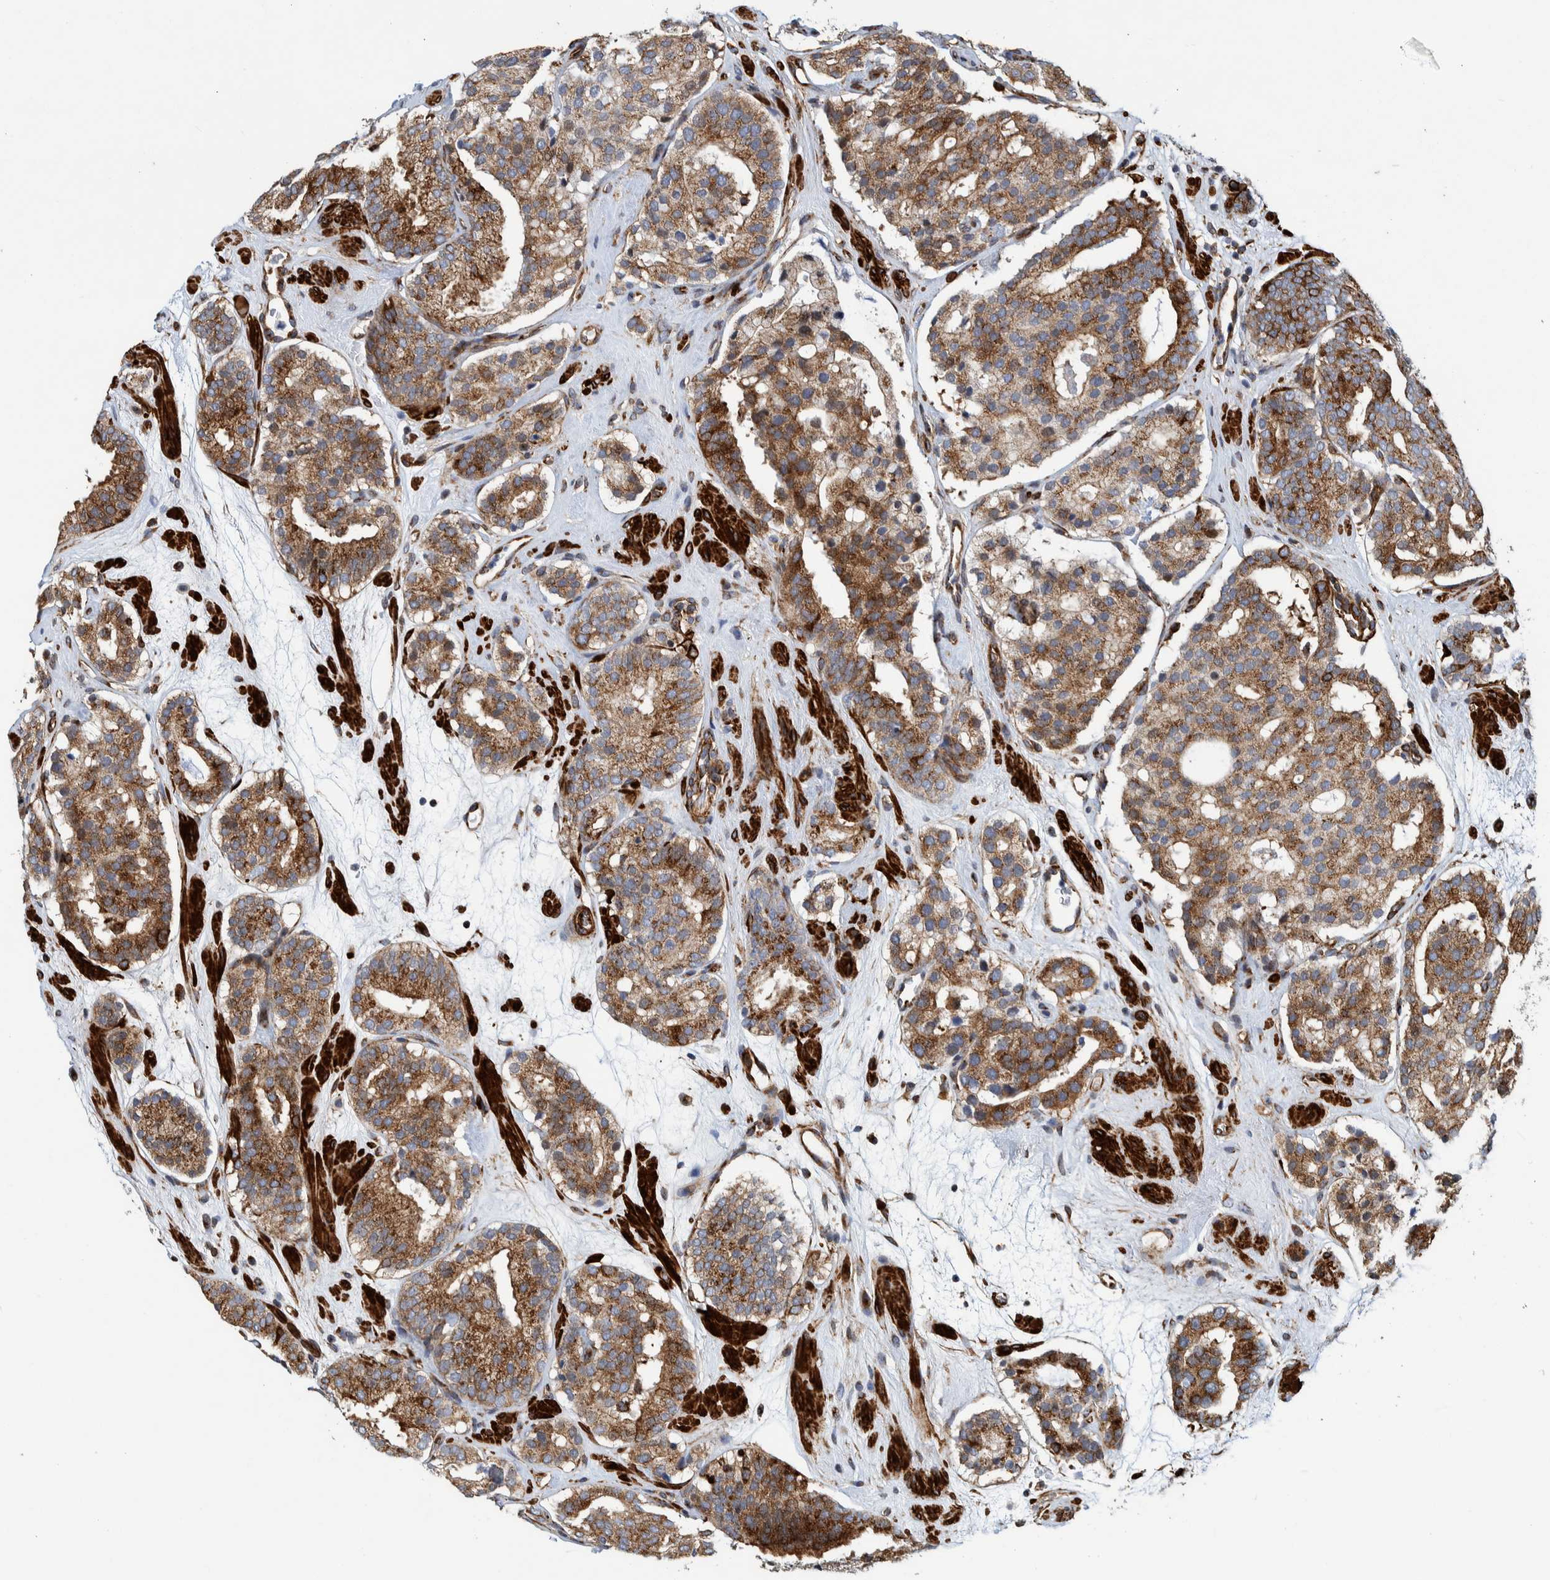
{"staining": {"intensity": "moderate", "quantity": ">75%", "location": "cytoplasmic/membranous"}, "tissue": "prostate cancer", "cell_type": "Tumor cells", "image_type": "cancer", "snomed": [{"axis": "morphology", "description": "Adenocarcinoma, Low grade"}, {"axis": "topography", "description": "Prostate"}], "caption": "Brown immunohistochemical staining in prostate adenocarcinoma (low-grade) shows moderate cytoplasmic/membranous expression in approximately >75% of tumor cells. The protein is stained brown, and the nuclei are stained in blue (DAB IHC with brightfield microscopy, high magnification).", "gene": "CCDC57", "patient": {"sex": "male", "age": 69}}